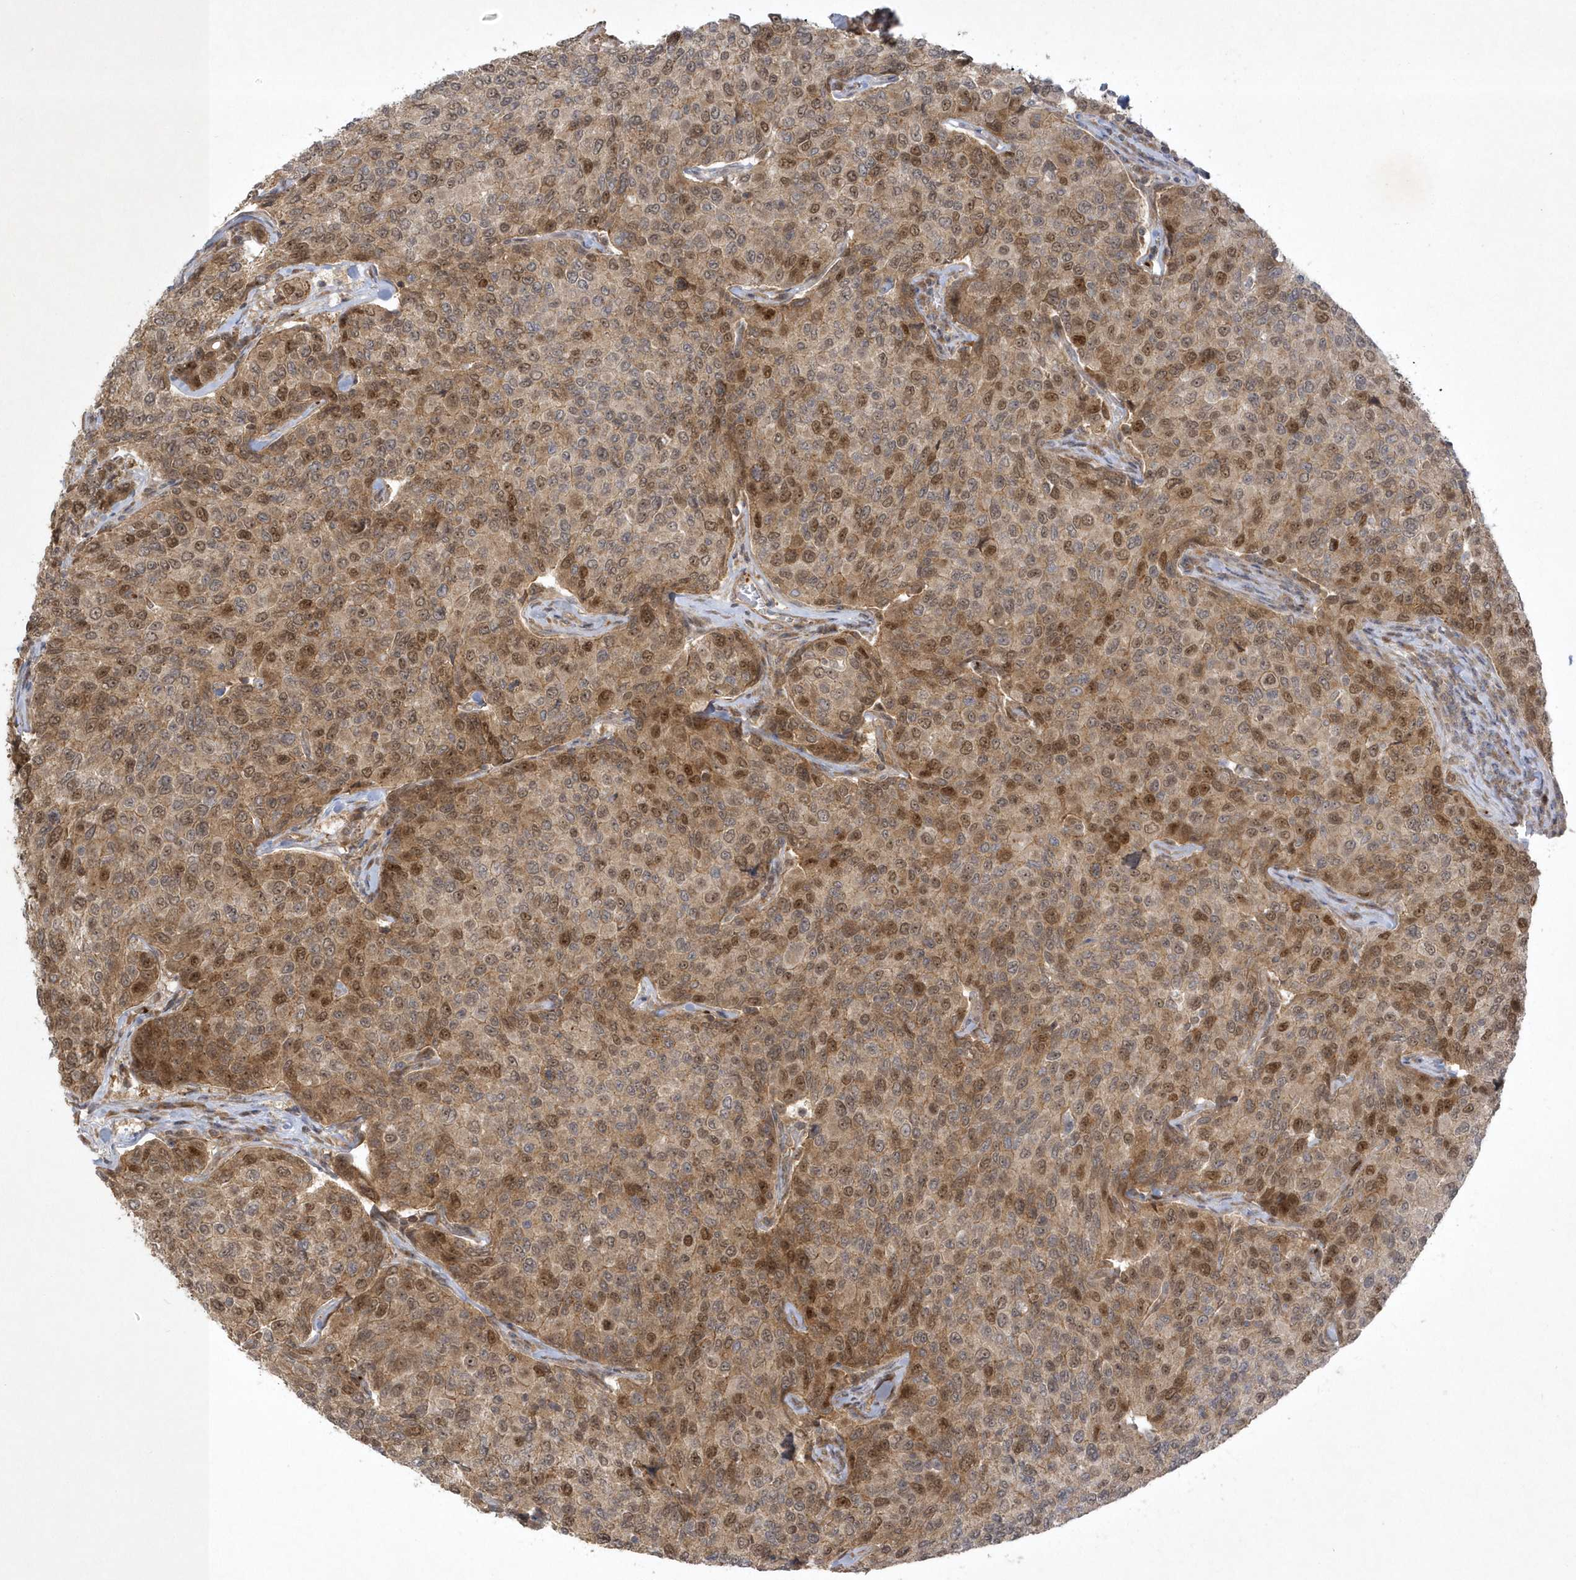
{"staining": {"intensity": "moderate", "quantity": ">75%", "location": "cytoplasmic/membranous,nuclear"}, "tissue": "breast cancer", "cell_type": "Tumor cells", "image_type": "cancer", "snomed": [{"axis": "morphology", "description": "Duct carcinoma"}, {"axis": "topography", "description": "Breast"}], "caption": "Breast cancer (invasive ductal carcinoma) stained with a protein marker exhibits moderate staining in tumor cells.", "gene": "NAF1", "patient": {"sex": "female", "age": 55}}